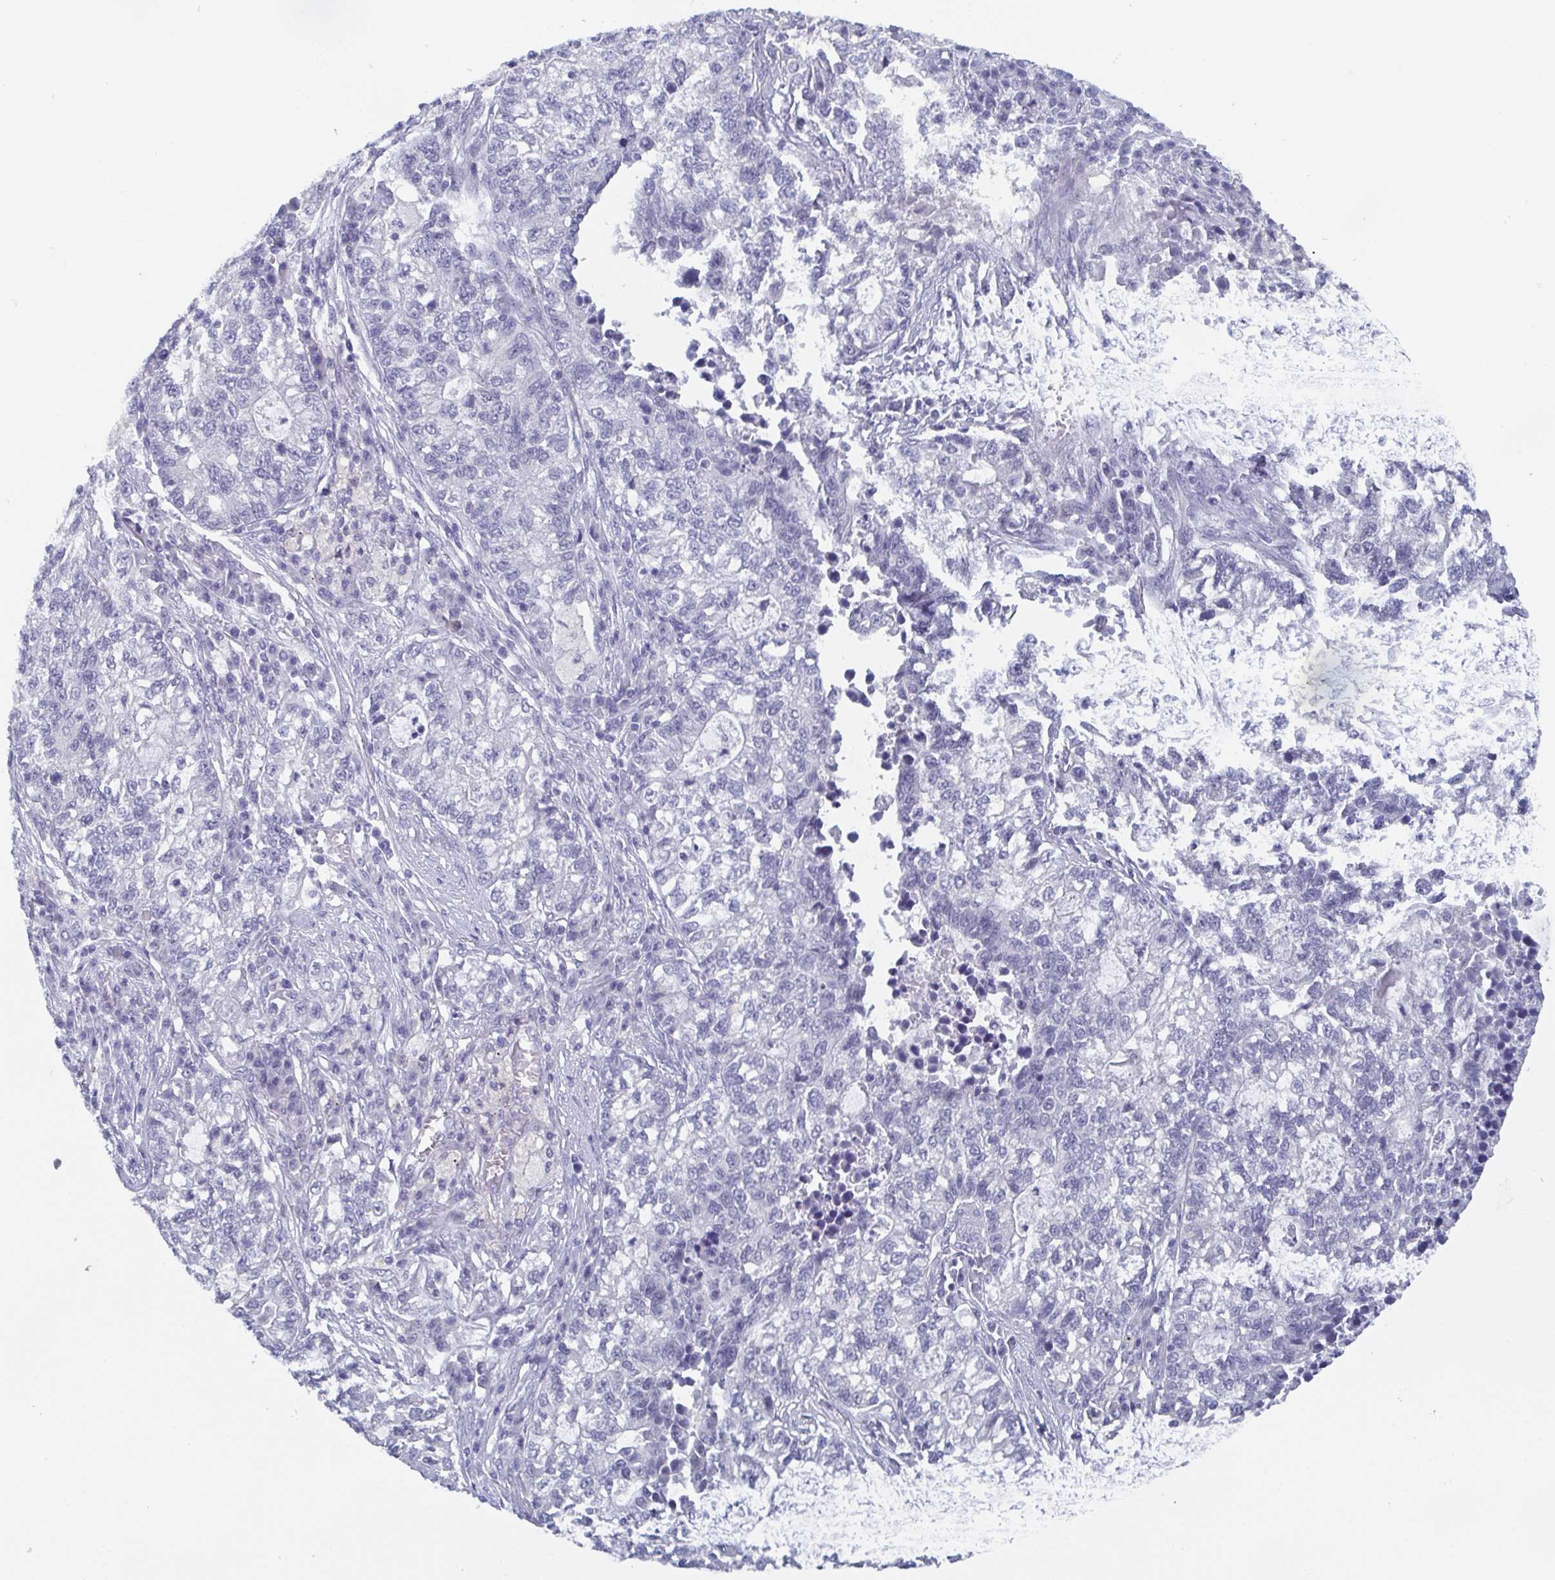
{"staining": {"intensity": "negative", "quantity": "none", "location": "none"}, "tissue": "lung cancer", "cell_type": "Tumor cells", "image_type": "cancer", "snomed": [{"axis": "morphology", "description": "Adenocarcinoma, NOS"}, {"axis": "topography", "description": "Lung"}], "caption": "A high-resolution image shows immunohistochemistry staining of adenocarcinoma (lung), which displays no significant expression in tumor cells. The staining is performed using DAB (3,3'-diaminobenzidine) brown chromogen with nuclei counter-stained in using hematoxylin.", "gene": "DYDC2", "patient": {"sex": "male", "age": 57}}